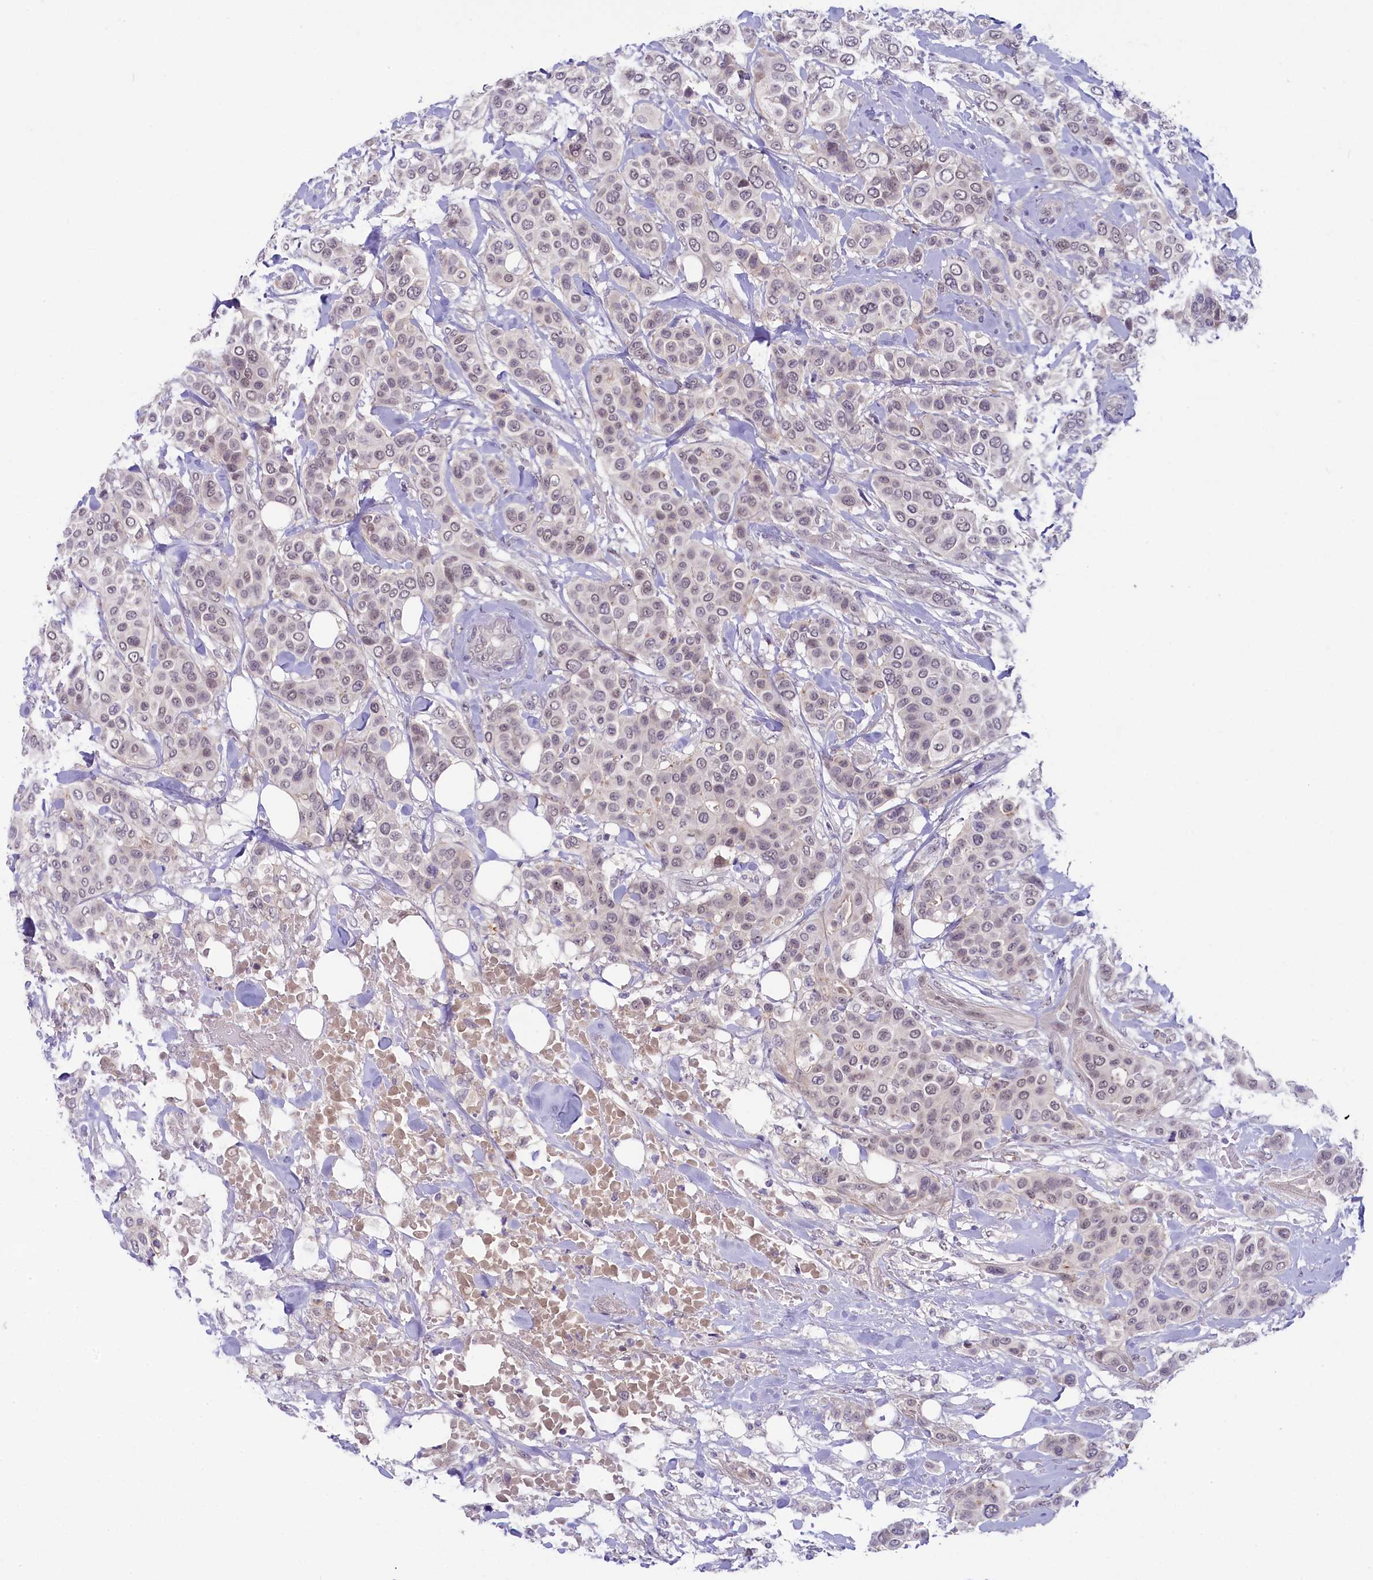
{"staining": {"intensity": "weak", "quantity": ">75%", "location": "nuclear"}, "tissue": "breast cancer", "cell_type": "Tumor cells", "image_type": "cancer", "snomed": [{"axis": "morphology", "description": "Lobular carcinoma"}, {"axis": "topography", "description": "Breast"}], "caption": "IHC histopathology image of neoplastic tissue: breast cancer (lobular carcinoma) stained using IHC demonstrates low levels of weak protein expression localized specifically in the nuclear of tumor cells, appearing as a nuclear brown color.", "gene": "CRAMP1", "patient": {"sex": "female", "age": 51}}